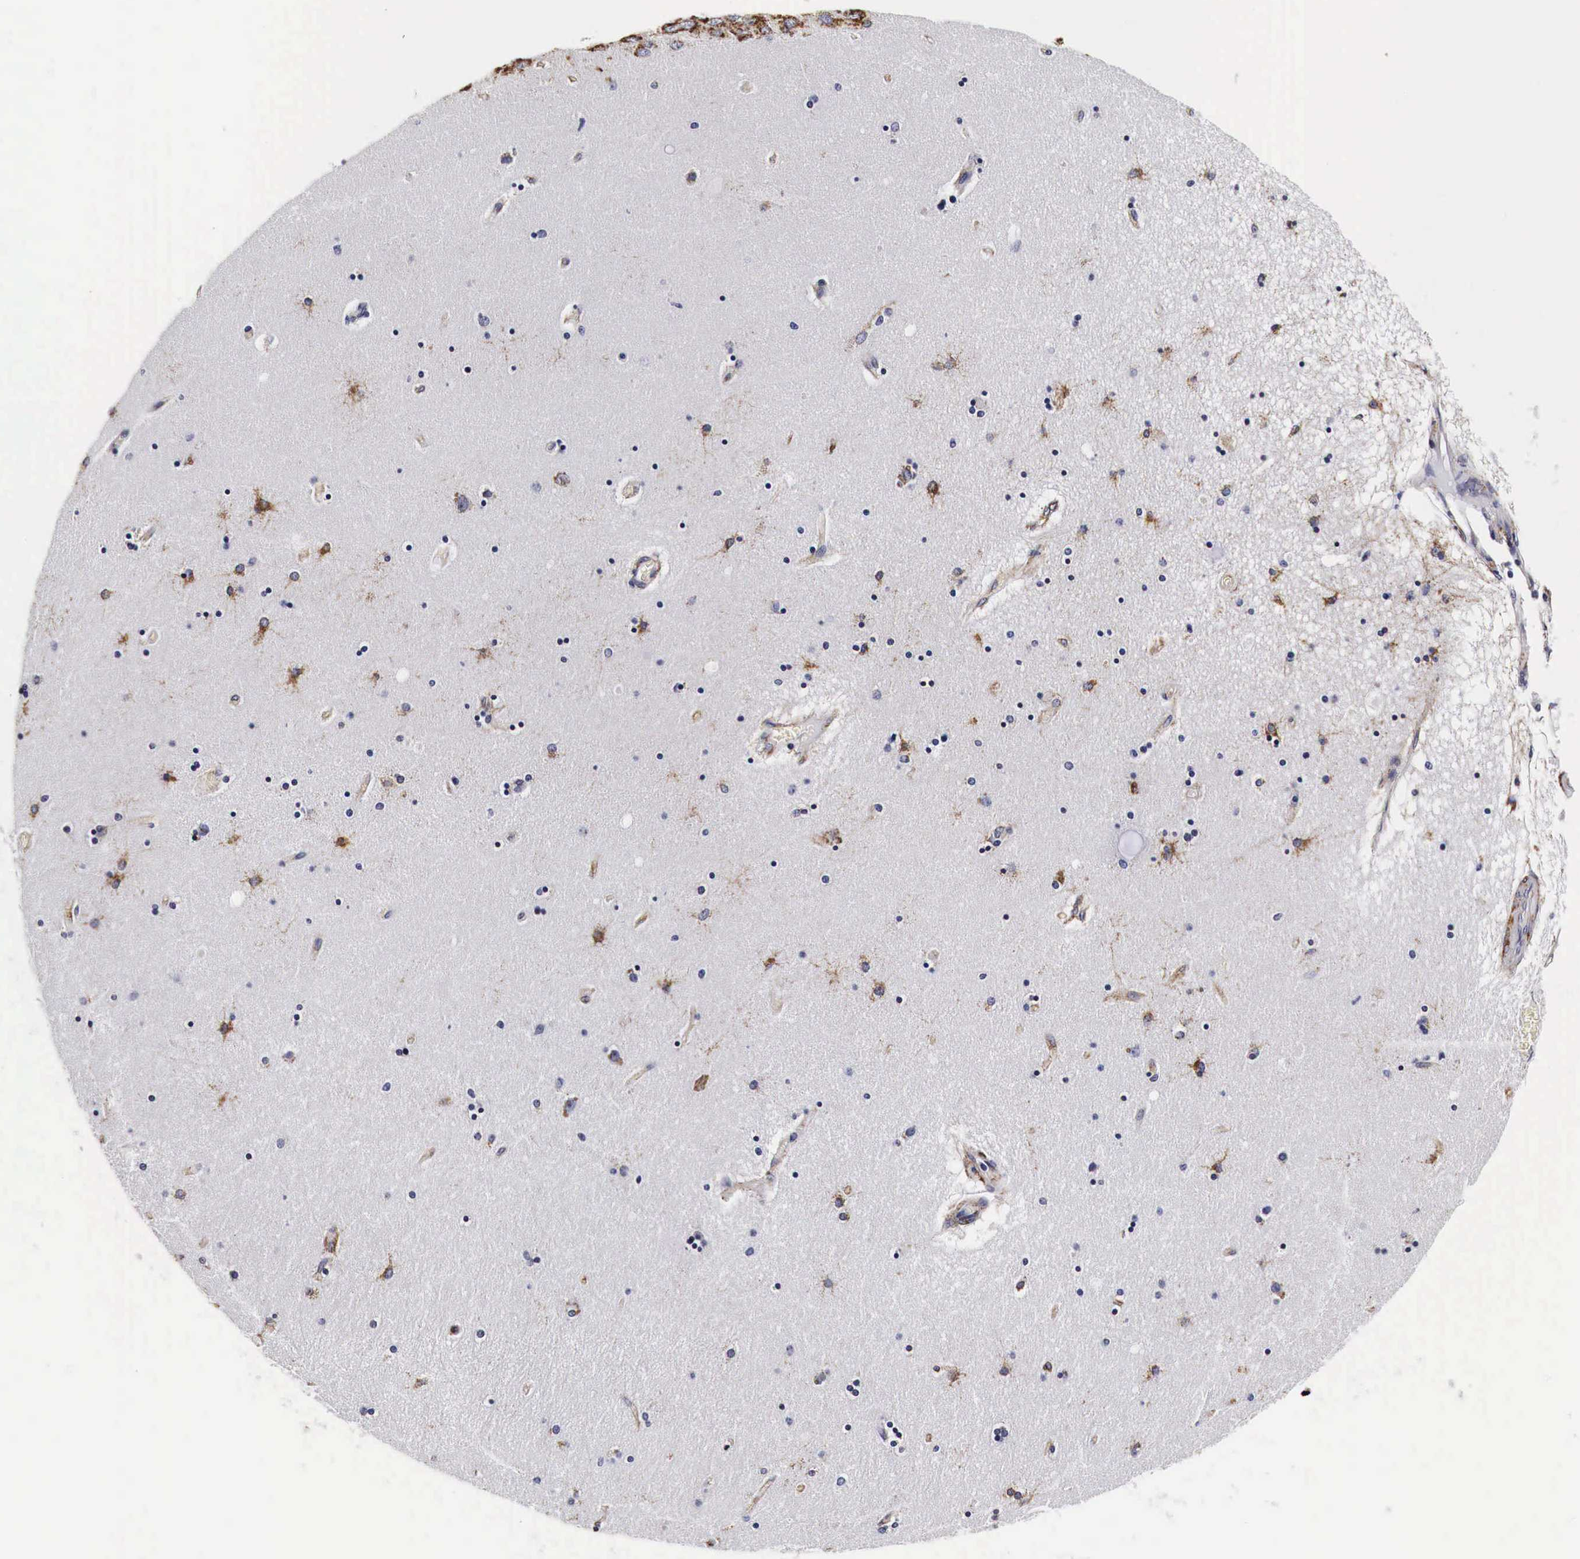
{"staining": {"intensity": "negative", "quantity": "none", "location": "none"}, "tissue": "hippocampus", "cell_type": "Glial cells", "image_type": "normal", "snomed": [{"axis": "morphology", "description": "Normal tissue, NOS"}, {"axis": "topography", "description": "Hippocampus"}], "caption": "IHC photomicrograph of benign hippocampus: human hippocampus stained with DAB displays no significant protein positivity in glial cells. (Immunohistochemistry (ihc), brightfield microscopy, high magnification).", "gene": "CKAP4", "patient": {"sex": "female", "age": 54}}